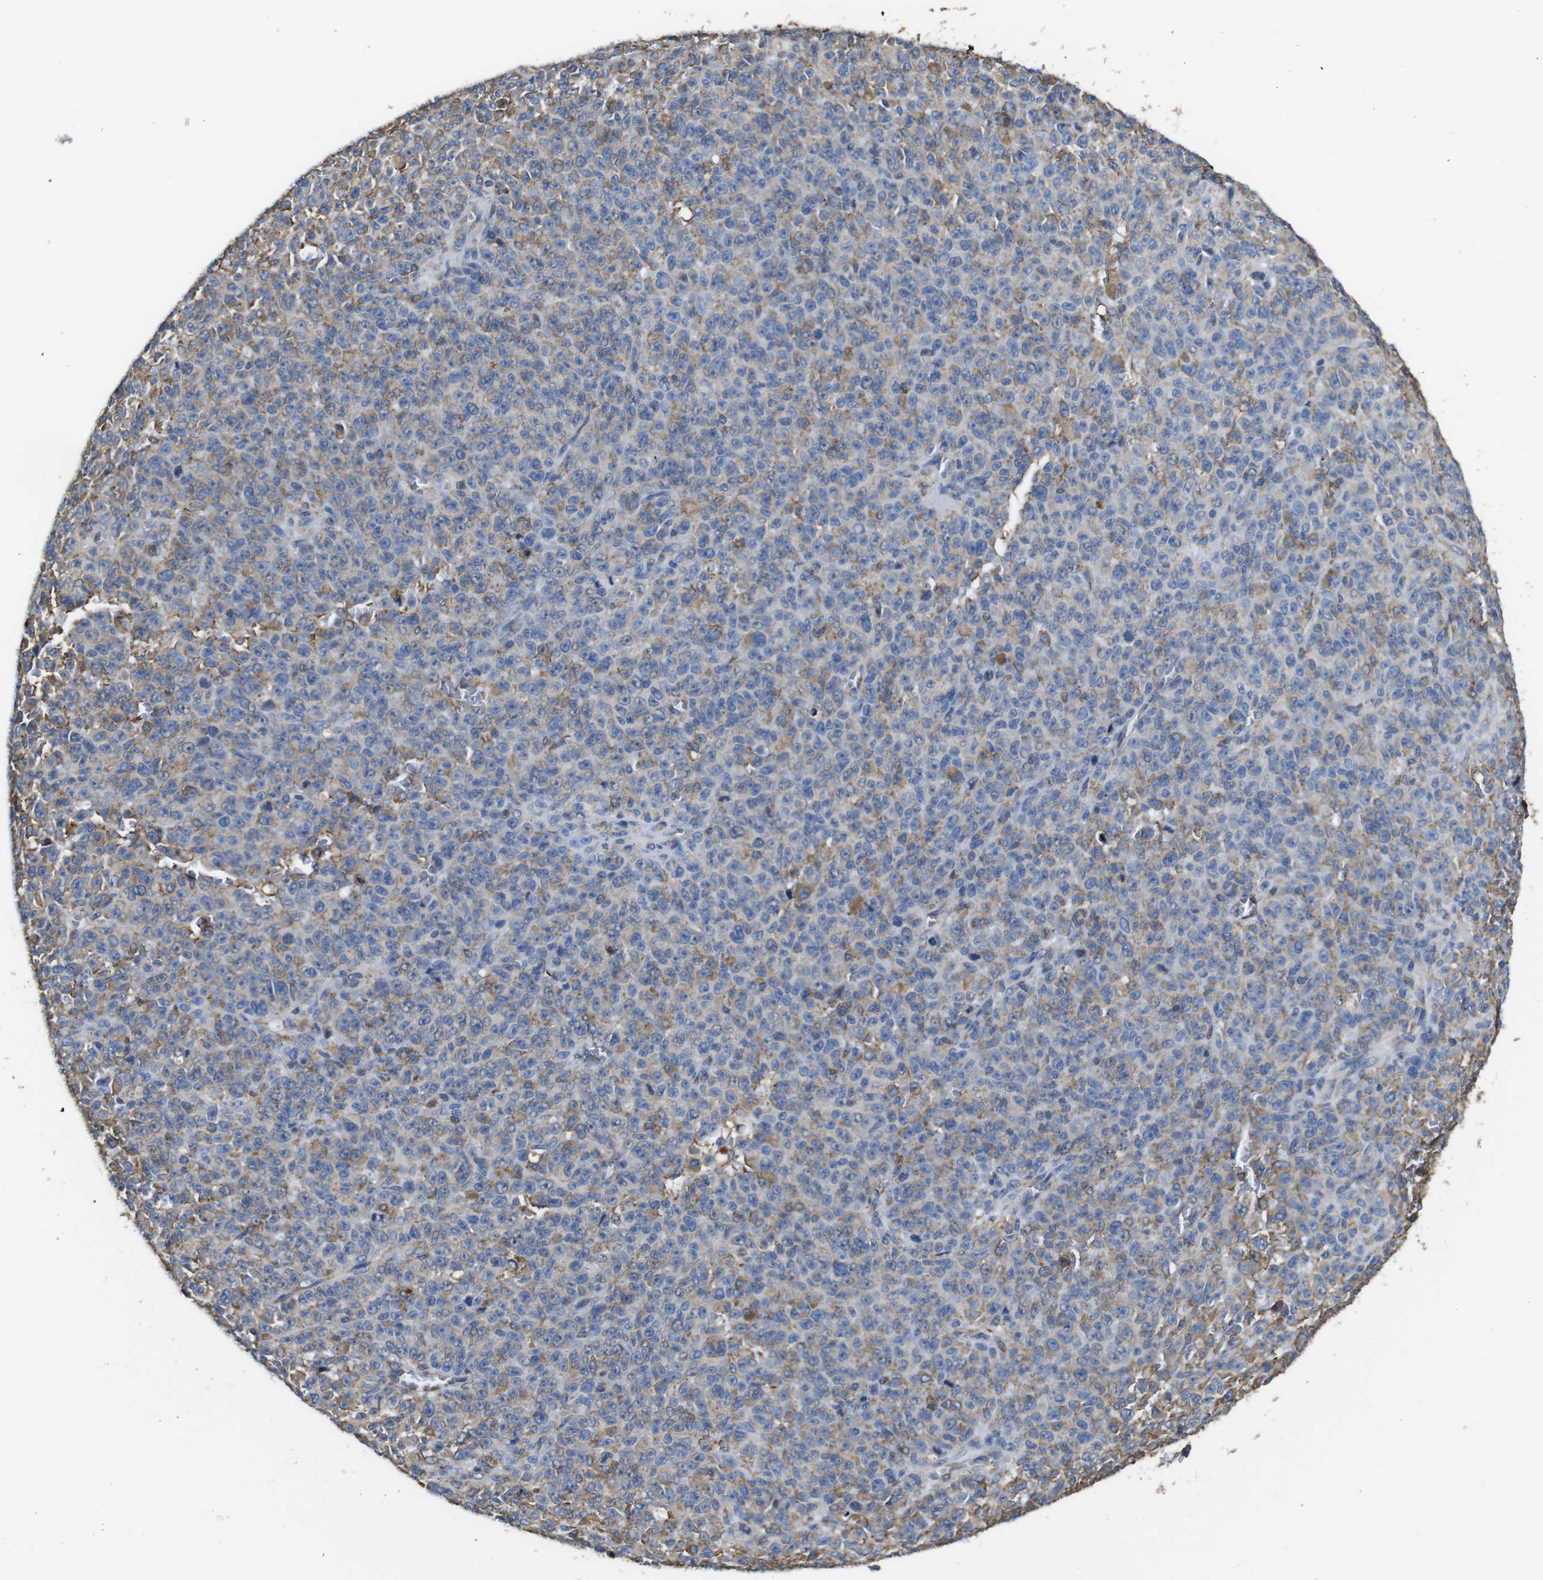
{"staining": {"intensity": "moderate", "quantity": "25%-75%", "location": "cytoplasmic/membranous"}, "tissue": "melanoma", "cell_type": "Tumor cells", "image_type": "cancer", "snomed": [{"axis": "morphology", "description": "Malignant melanoma, NOS"}, {"axis": "topography", "description": "Skin"}], "caption": "A photomicrograph of human melanoma stained for a protein reveals moderate cytoplasmic/membranous brown staining in tumor cells.", "gene": "PPIB", "patient": {"sex": "female", "age": 82}}